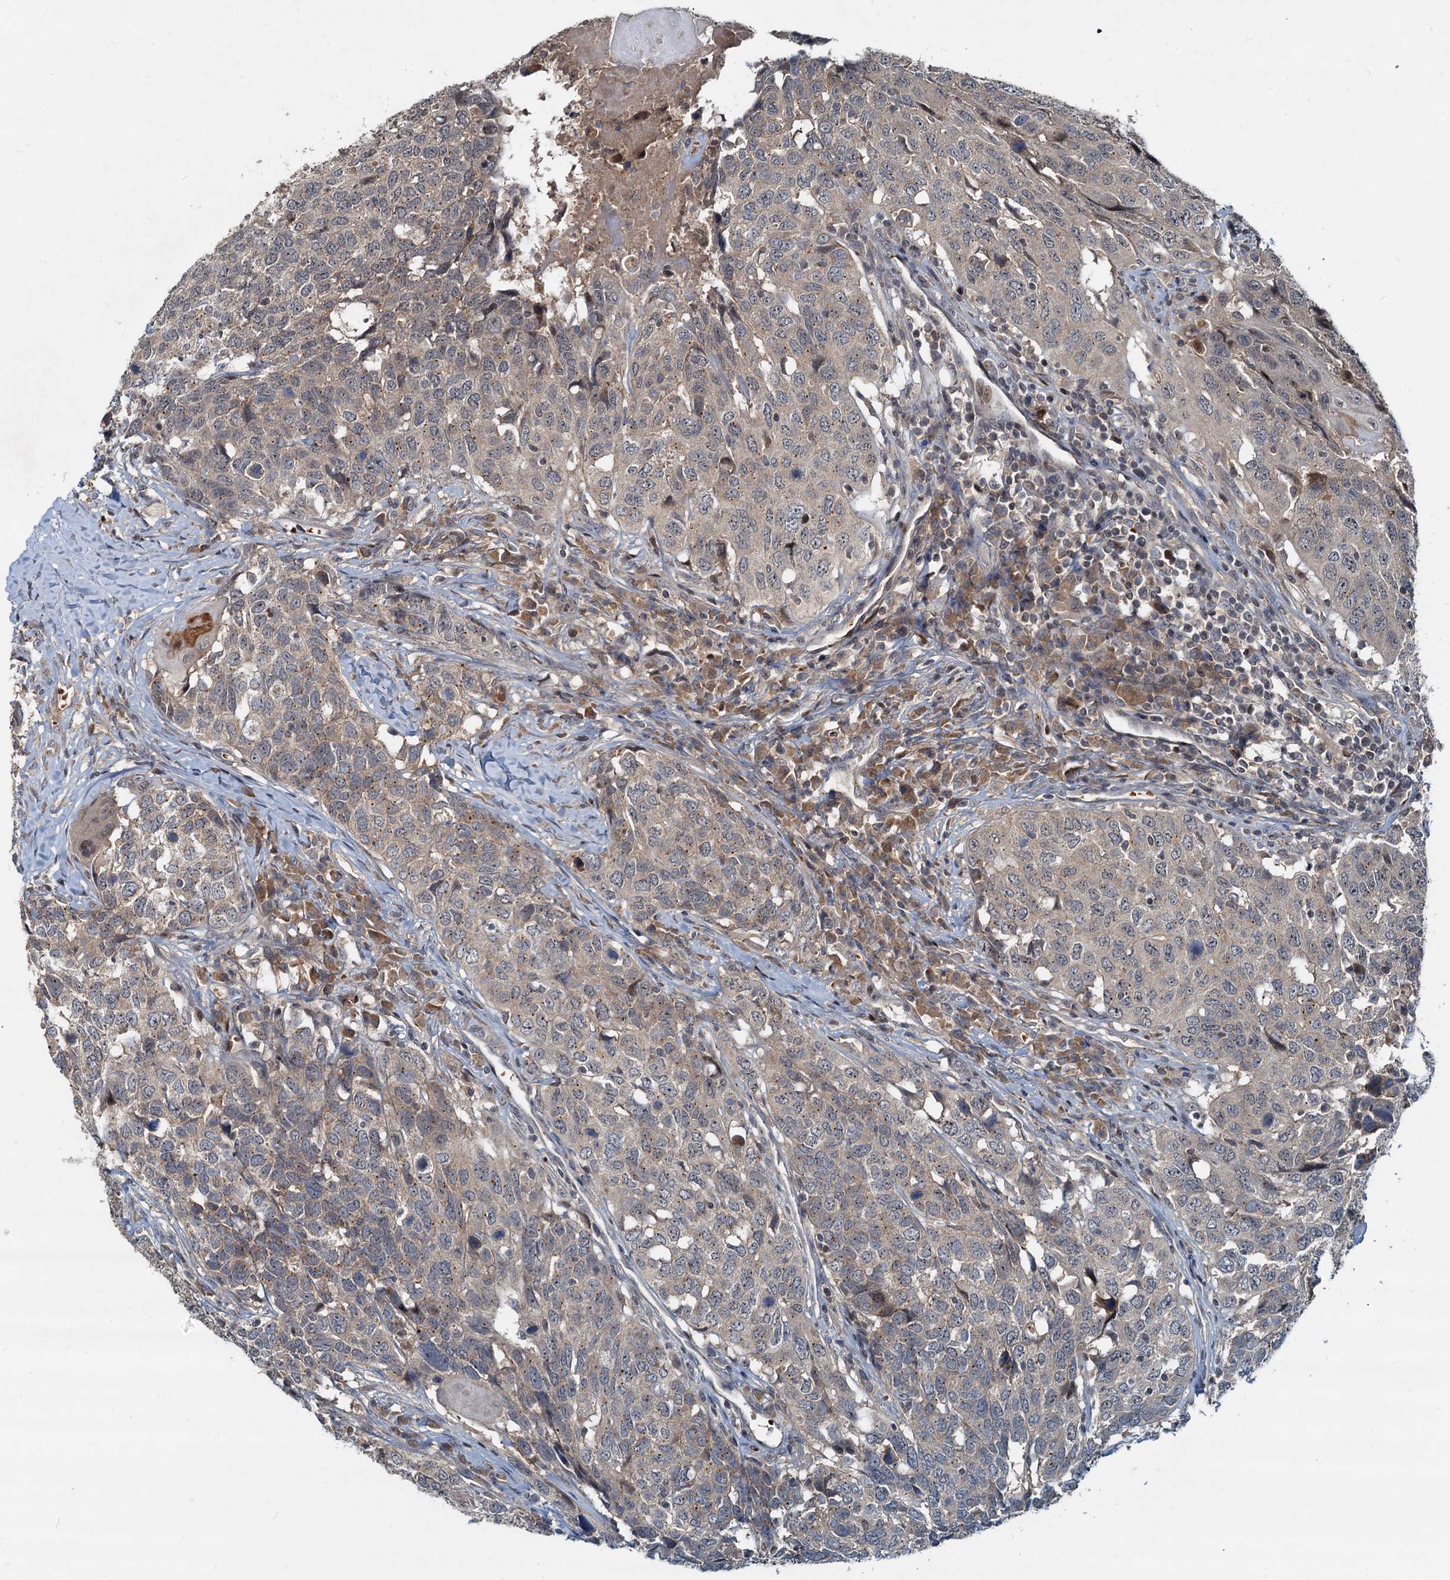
{"staining": {"intensity": "weak", "quantity": "25%-75%", "location": "cytoplasmic/membranous"}, "tissue": "head and neck cancer", "cell_type": "Tumor cells", "image_type": "cancer", "snomed": [{"axis": "morphology", "description": "Squamous cell carcinoma, NOS"}, {"axis": "topography", "description": "Head-Neck"}], "caption": "Tumor cells demonstrate weak cytoplasmic/membranous positivity in about 25%-75% of cells in head and neck squamous cell carcinoma.", "gene": "CEP68", "patient": {"sex": "male", "age": 66}}